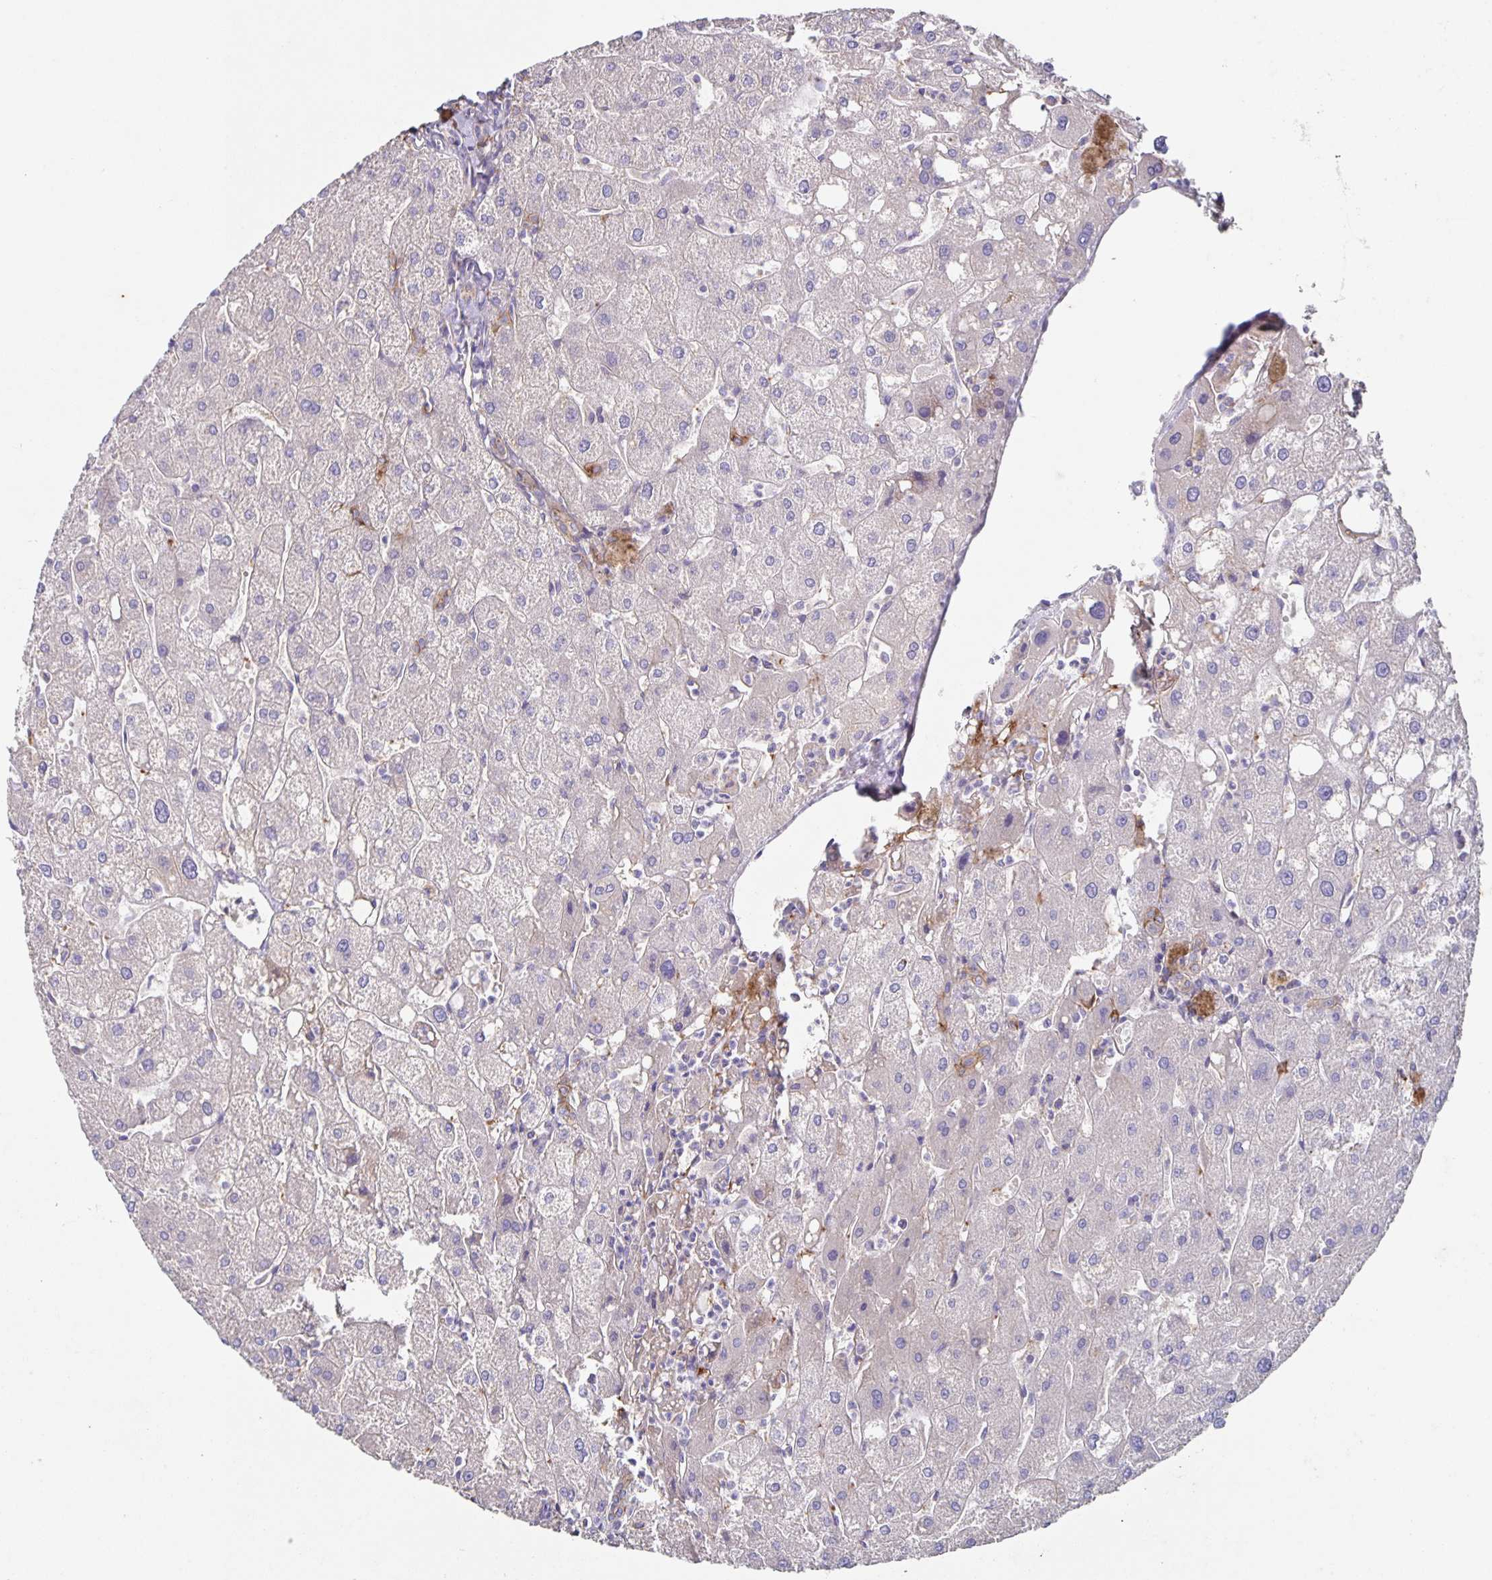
{"staining": {"intensity": "moderate", "quantity": "25%-75%", "location": "cytoplasmic/membranous"}, "tissue": "liver", "cell_type": "Cholangiocytes", "image_type": "normal", "snomed": [{"axis": "morphology", "description": "Normal tissue, NOS"}, {"axis": "topography", "description": "Liver"}], "caption": "This photomicrograph shows immunohistochemistry staining of normal human liver, with medium moderate cytoplasmic/membranous expression in about 25%-75% of cholangiocytes.", "gene": "ITGA2", "patient": {"sex": "male", "age": 67}}